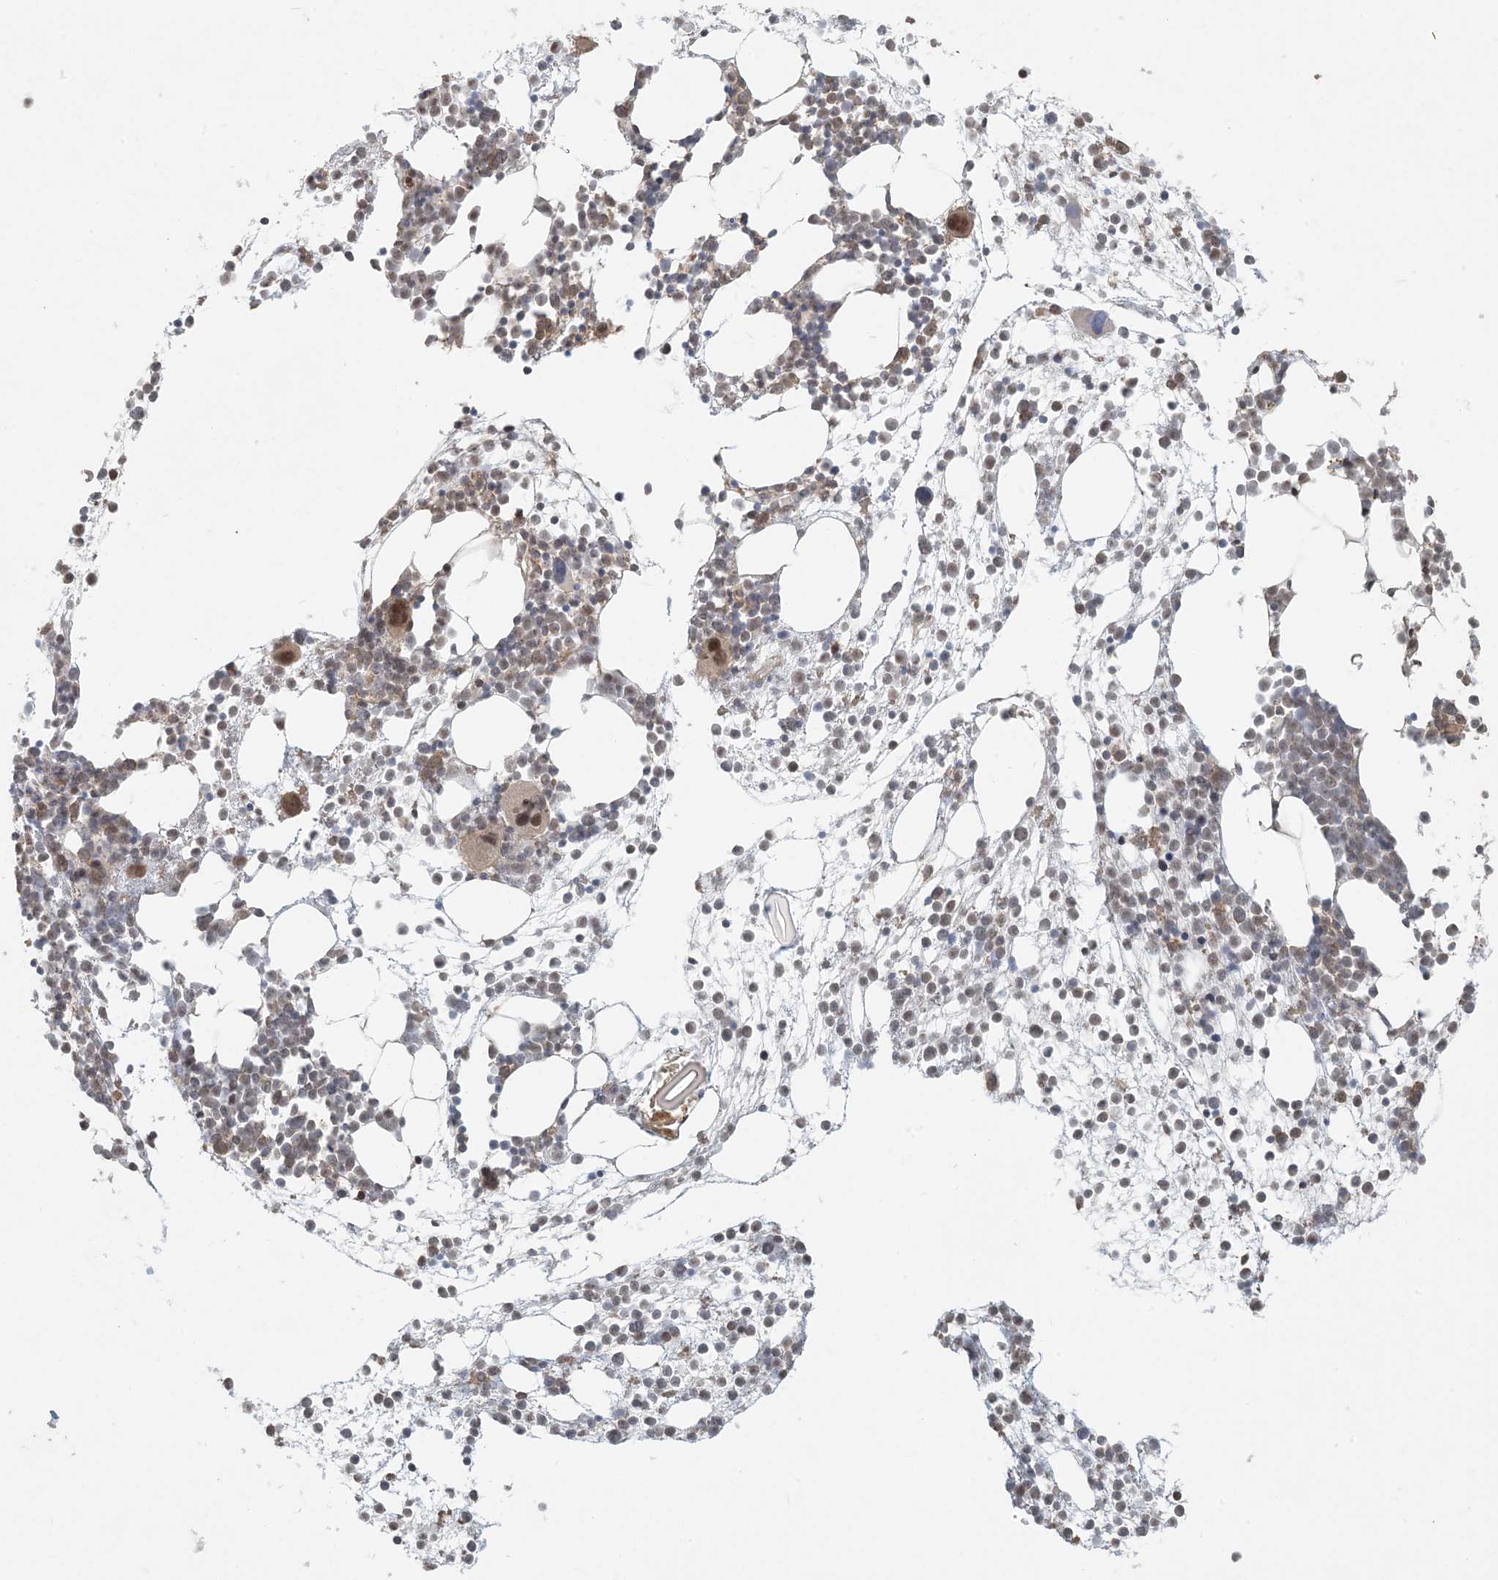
{"staining": {"intensity": "moderate", "quantity": "25%-75%", "location": "cytoplasmic/membranous,nuclear"}, "tissue": "bone marrow", "cell_type": "Hematopoietic cells", "image_type": "normal", "snomed": [{"axis": "morphology", "description": "Normal tissue, NOS"}, {"axis": "topography", "description": "Bone marrow"}], "caption": "A brown stain highlights moderate cytoplasmic/membranous,nuclear positivity of a protein in hematopoietic cells of unremarkable human bone marrow. (DAB = brown stain, brightfield microscopy at high magnification).", "gene": "BCORL1", "patient": {"sex": "male", "age": 54}}